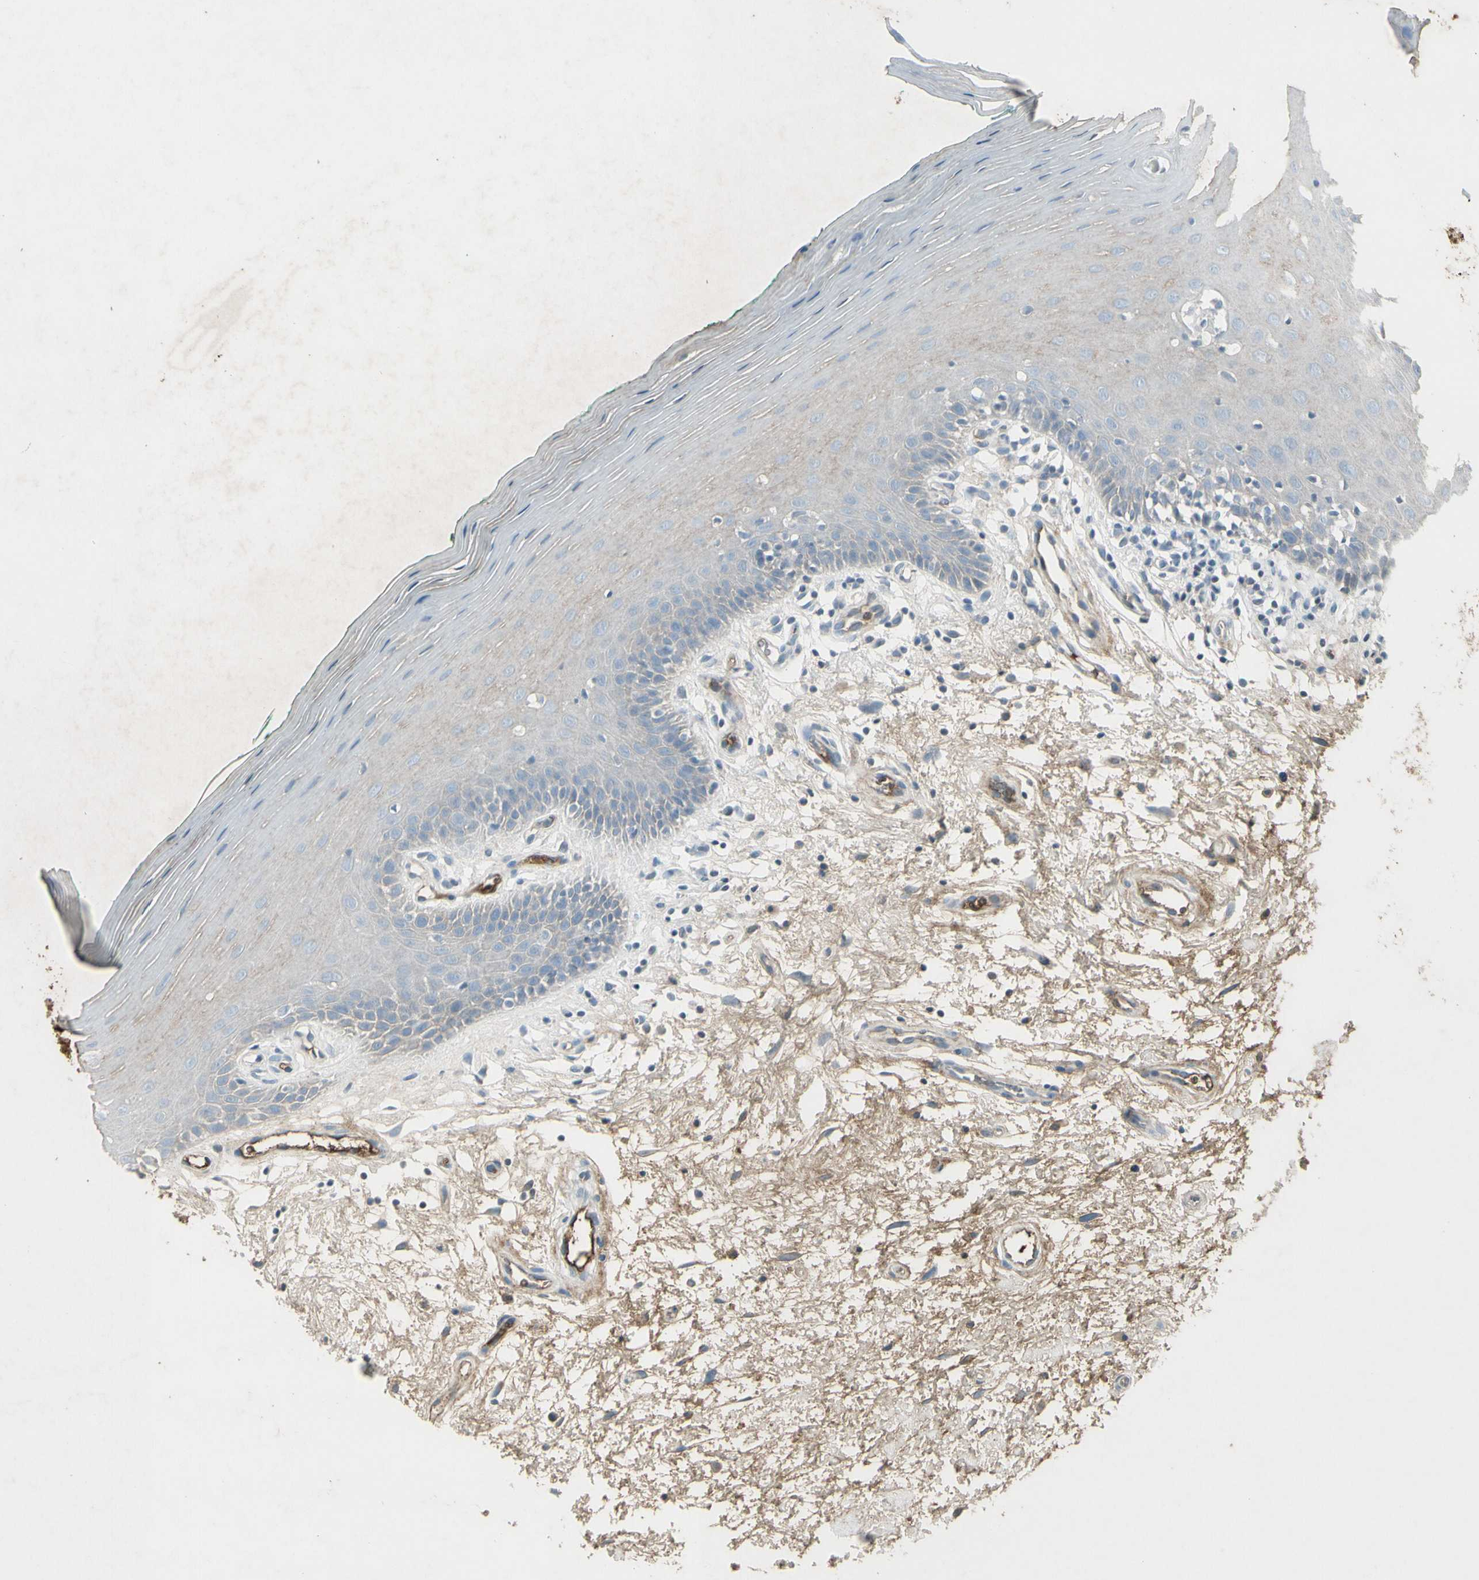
{"staining": {"intensity": "strong", "quantity": "25%-75%", "location": "cytoplasmic/membranous"}, "tissue": "oral mucosa", "cell_type": "Squamous epithelial cells", "image_type": "normal", "snomed": [{"axis": "morphology", "description": "Normal tissue, NOS"}, {"axis": "topography", "description": "Skeletal muscle"}, {"axis": "topography", "description": "Oral tissue"}], "caption": "An image showing strong cytoplasmic/membranous expression in approximately 25%-75% of squamous epithelial cells in unremarkable oral mucosa, as visualized by brown immunohistochemical staining.", "gene": "IGHM", "patient": {"sex": "male", "age": 58}}